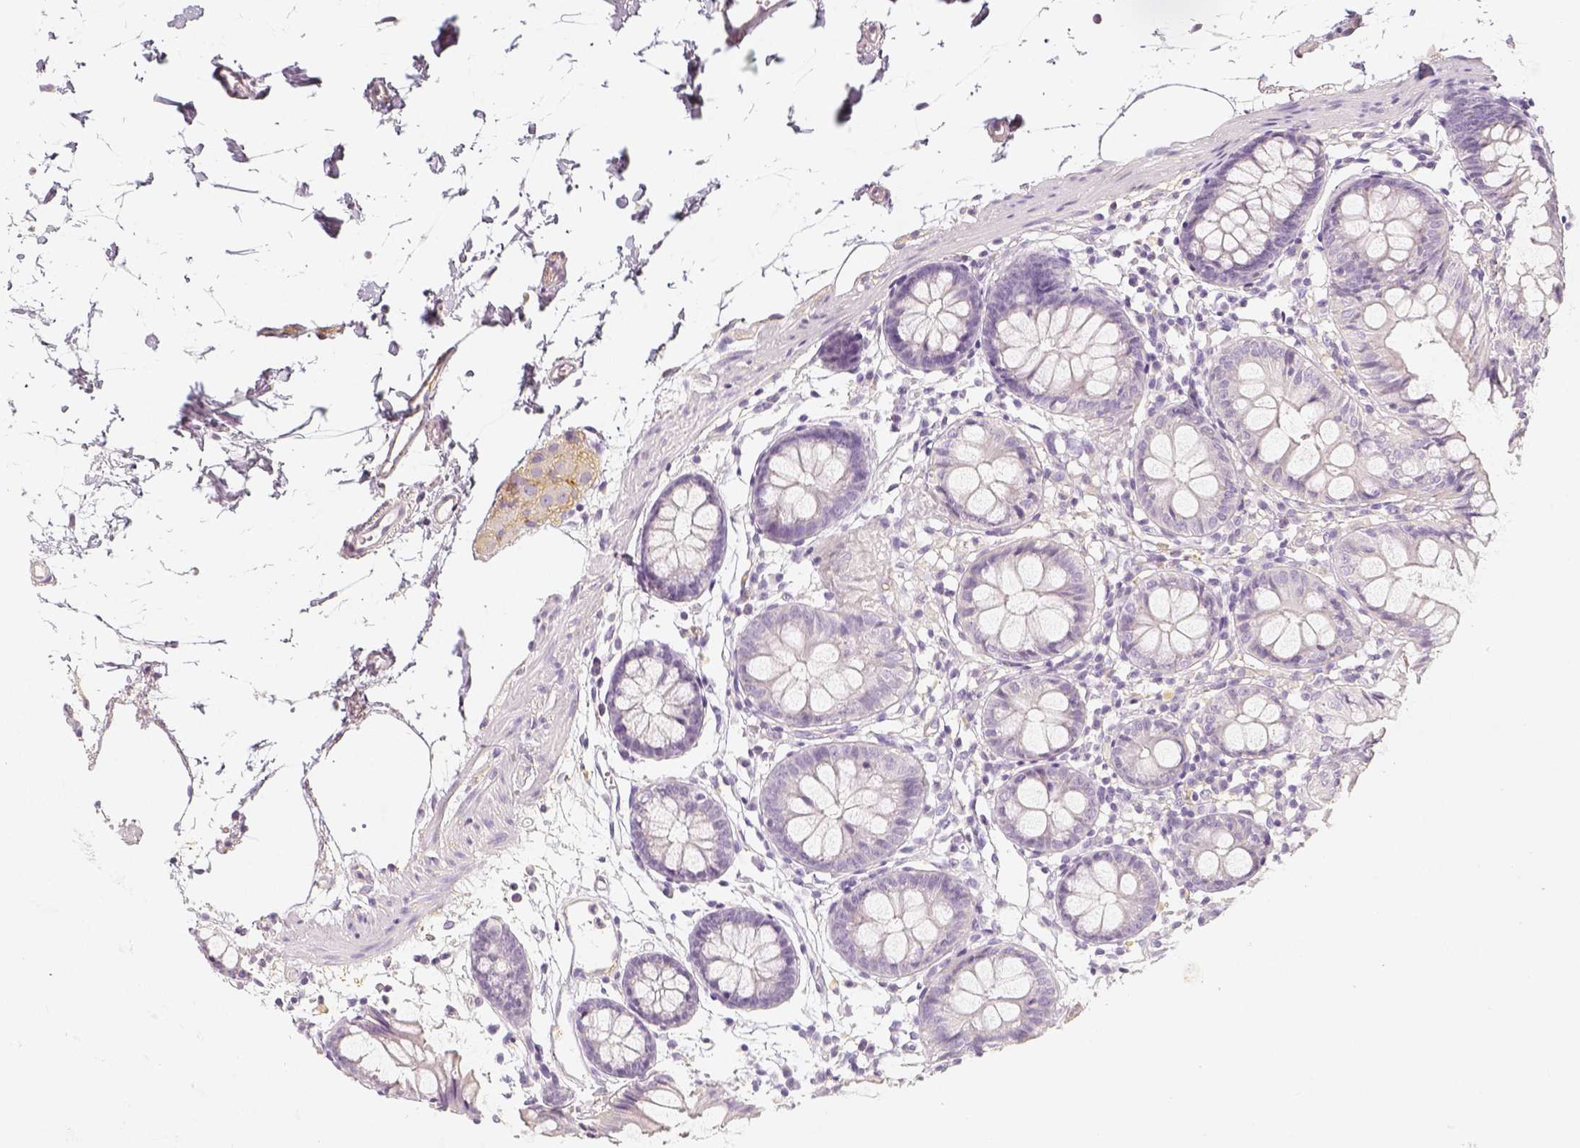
{"staining": {"intensity": "weak", "quantity": ">75%", "location": "cytoplasmic/membranous"}, "tissue": "colon", "cell_type": "Endothelial cells", "image_type": "normal", "snomed": [{"axis": "morphology", "description": "Normal tissue, NOS"}, {"axis": "topography", "description": "Colon"}], "caption": "Normal colon was stained to show a protein in brown. There is low levels of weak cytoplasmic/membranous staining in about >75% of endothelial cells. The staining was performed using DAB to visualize the protein expression in brown, while the nuclei were stained in blue with hematoxylin (Magnification: 20x).", "gene": "THY1", "patient": {"sex": "female", "age": 84}}